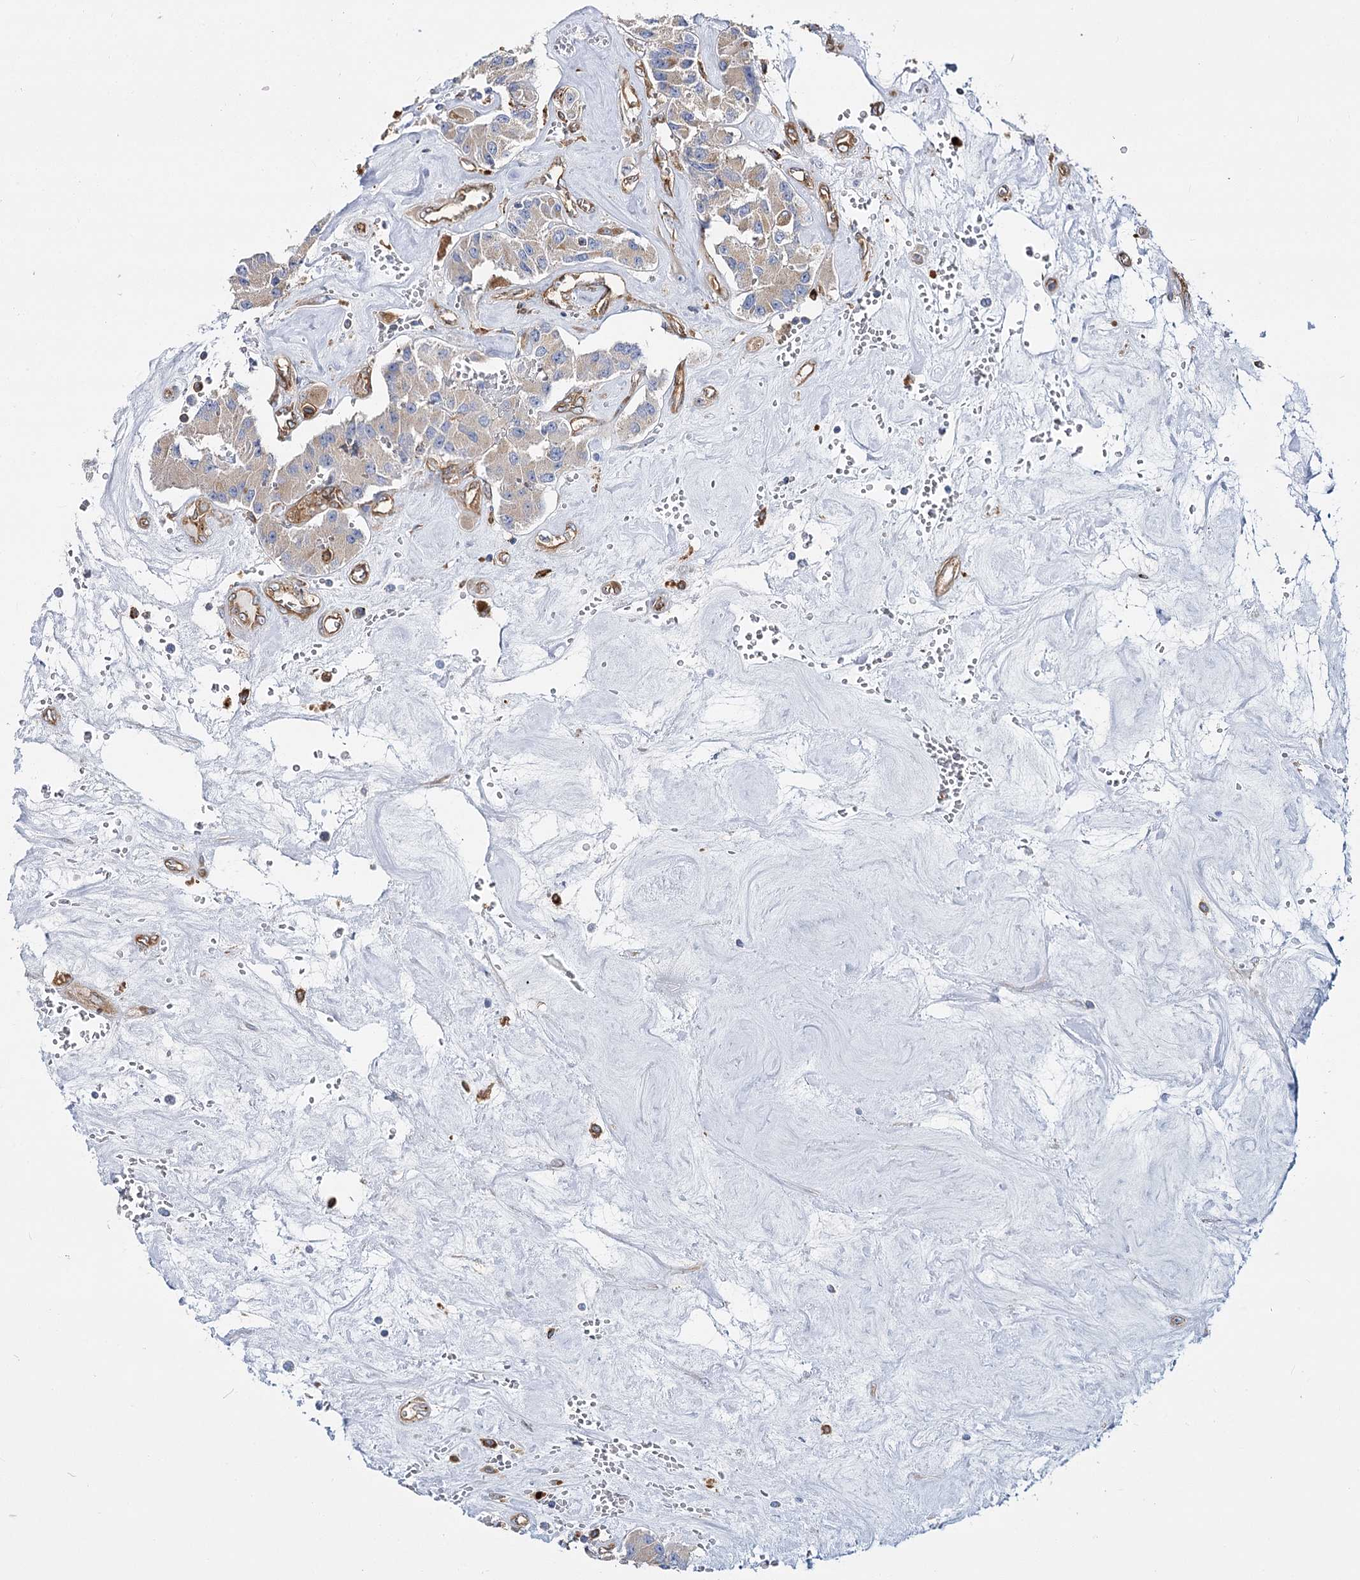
{"staining": {"intensity": "weak", "quantity": "<25%", "location": "cytoplasmic/membranous"}, "tissue": "carcinoid", "cell_type": "Tumor cells", "image_type": "cancer", "snomed": [{"axis": "morphology", "description": "Carcinoid, malignant, NOS"}, {"axis": "topography", "description": "Pancreas"}], "caption": "Tumor cells are negative for protein expression in human malignant carcinoid.", "gene": "GUSB", "patient": {"sex": "male", "age": 41}}